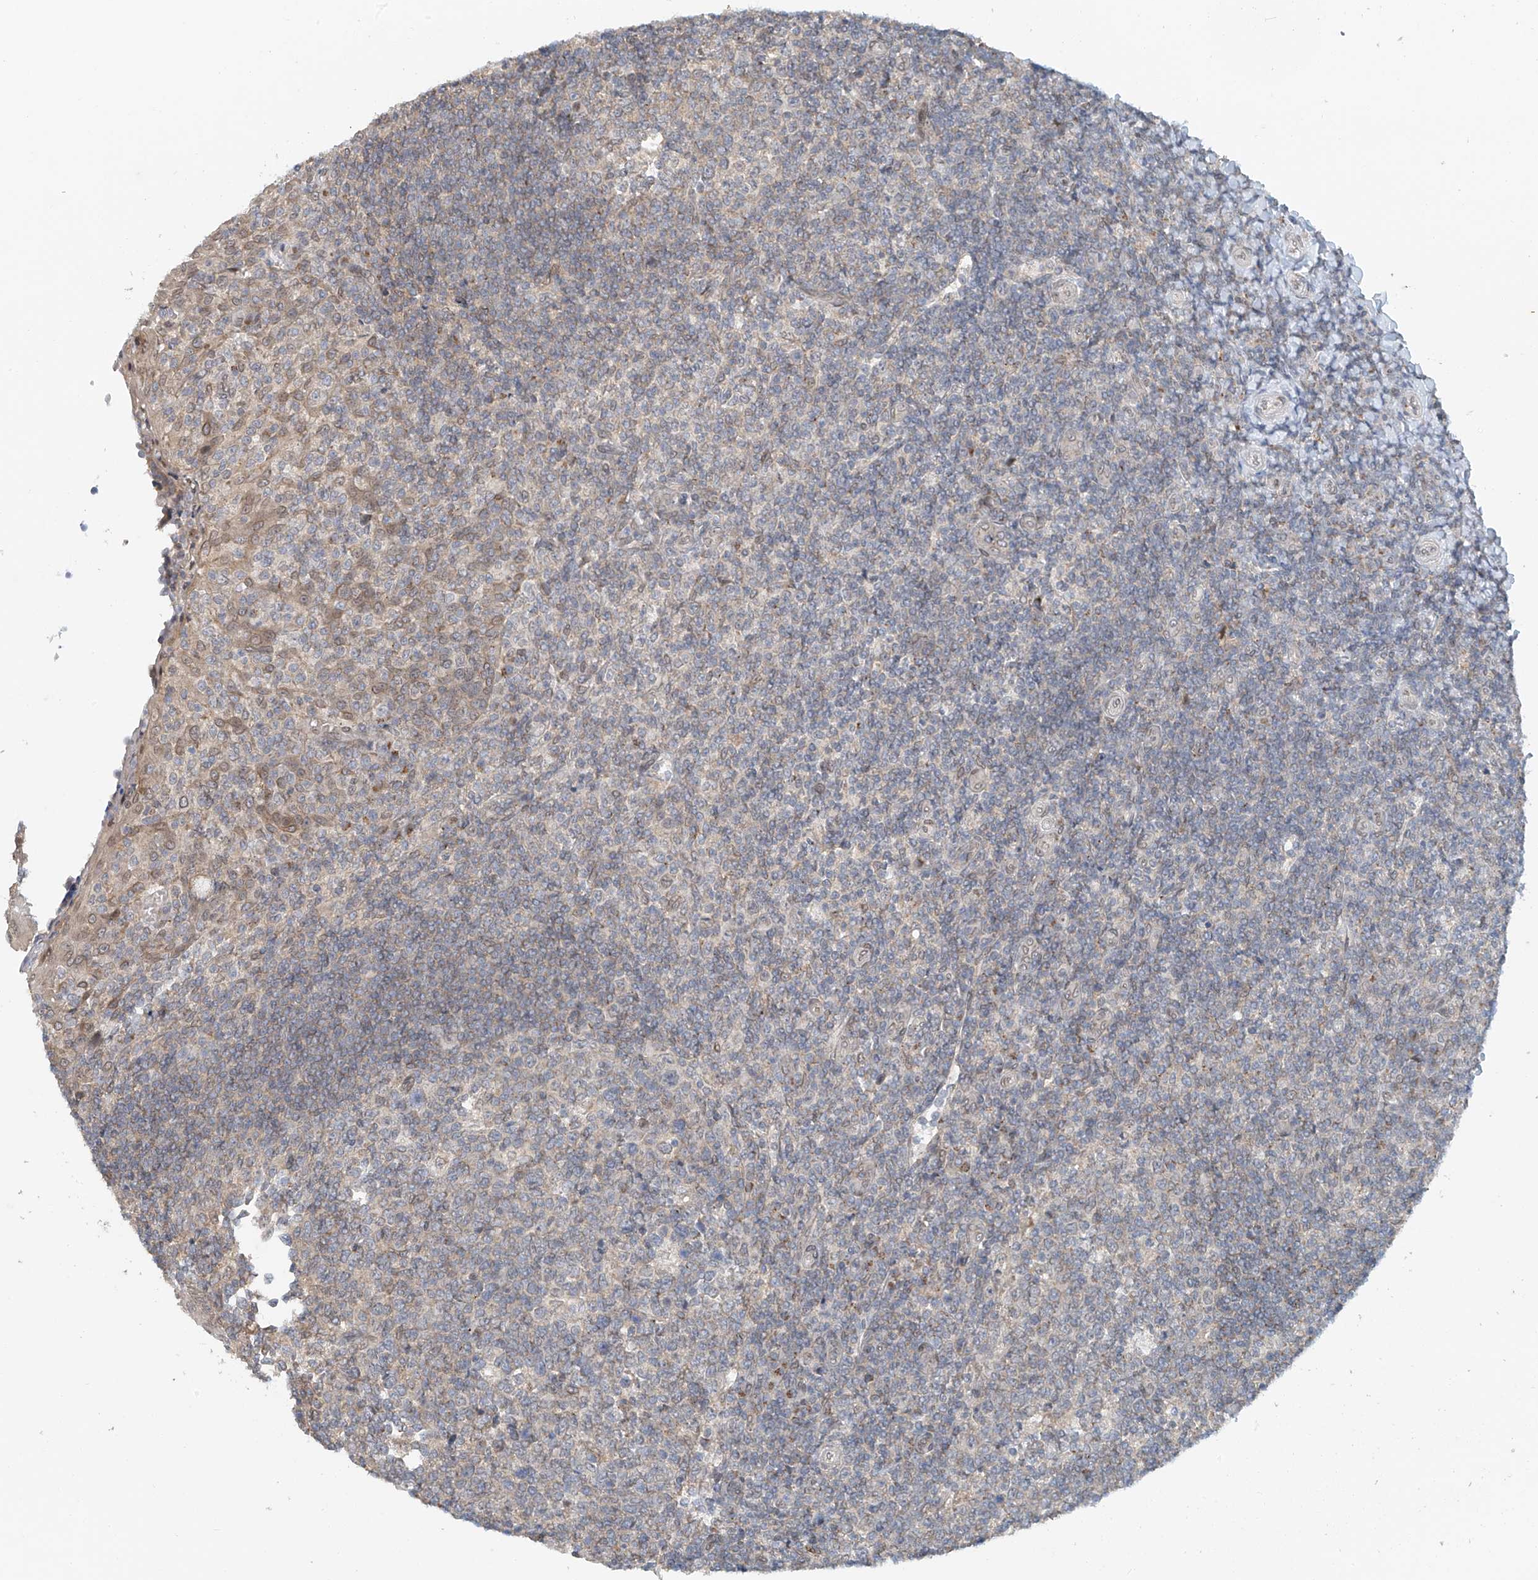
{"staining": {"intensity": "weak", "quantity": "<25%", "location": "cytoplasmic/membranous"}, "tissue": "tonsil", "cell_type": "Germinal center cells", "image_type": "normal", "snomed": [{"axis": "morphology", "description": "Normal tissue, NOS"}, {"axis": "topography", "description": "Tonsil"}], "caption": "High power microscopy micrograph of an immunohistochemistry photomicrograph of normal tonsil, revealing no significant staining in germinal center cells.", "gene": "STARD9", "patient": {"sex": "female", "age": 19}}